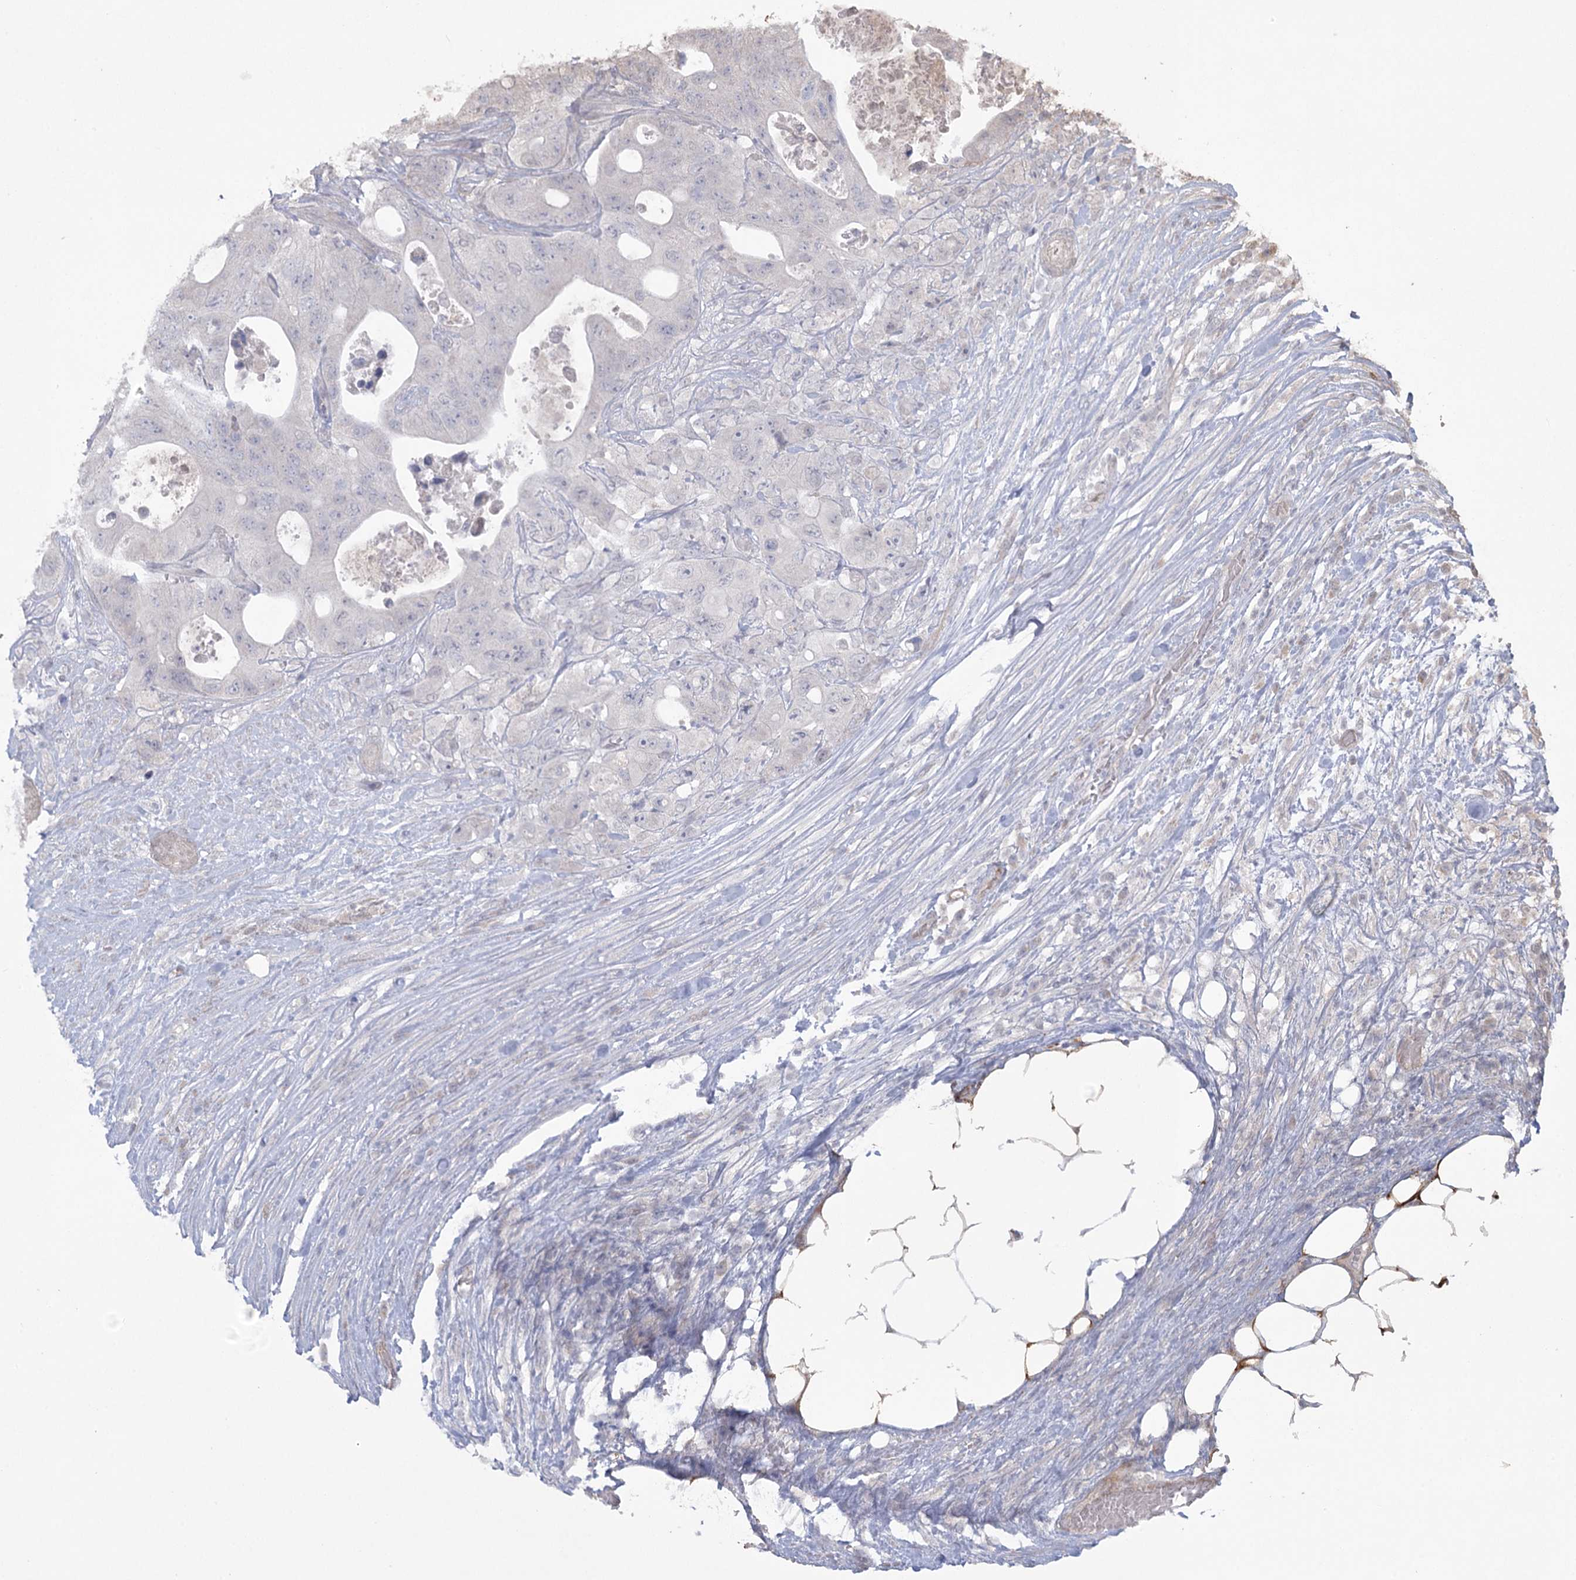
{"staining": {"intensity": "negative", "quantity": "none", "location": "none"}, "tissue": "colorectal cancer", "cell_type": "Tumor cells", "image_type": "cancer", "snomed": [{"axis": "morphology", "description": "Adenocarcinoma, NOS"}, {"axis": "topography", "description": "Colon"}], "caption": "There is no significant staining in tumor cells of colorectal cancer (adenocarcinoma). (Stains: DAB (3,3'-diaminobenzidine) immunohistochemistry with hematoxylin counter stain, Microscopy: brightfield microscopy at high magnification).", "gene": "AMTN", "patient": {"sex": "female", "age": 46}}